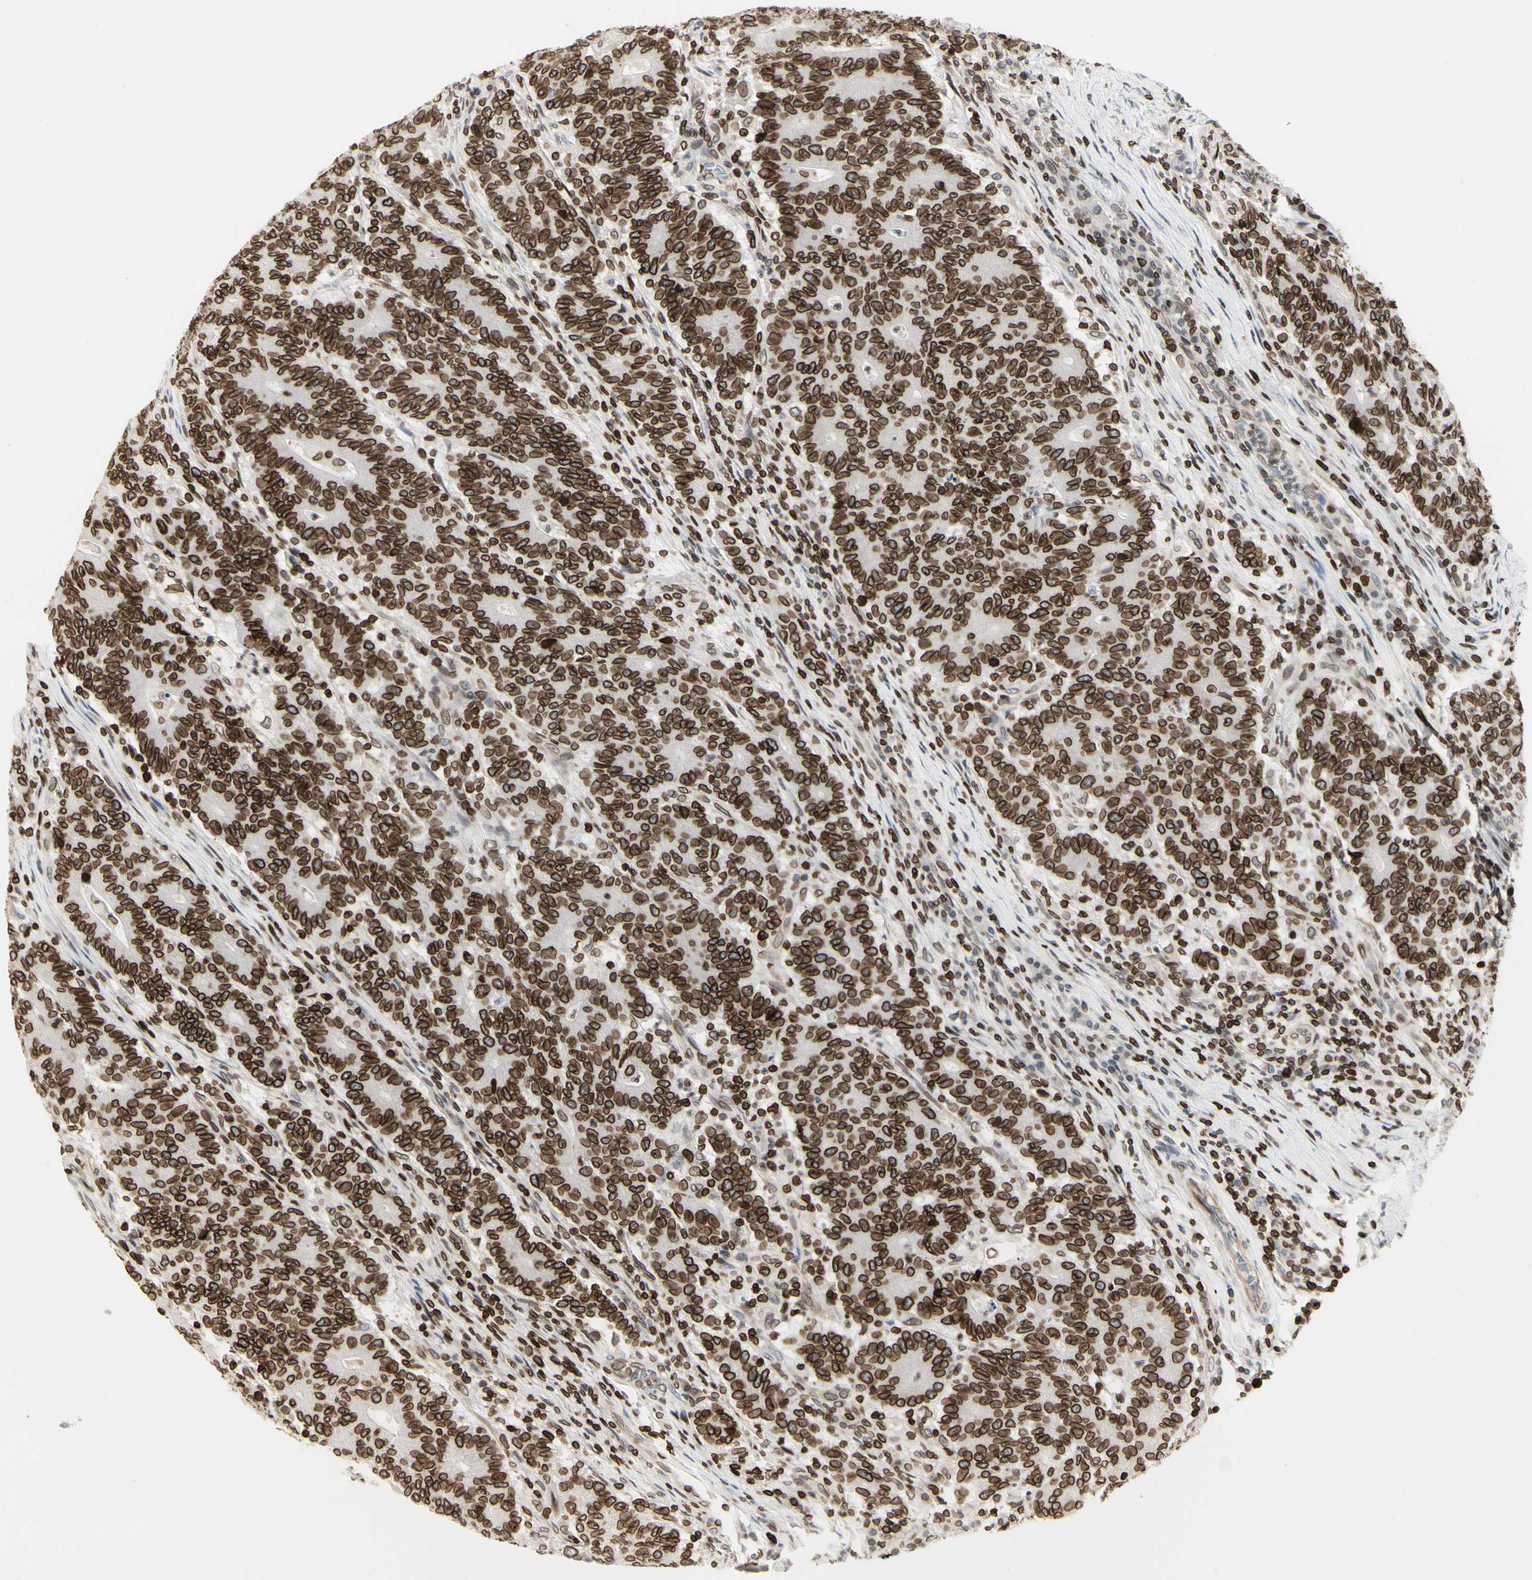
{"staining": {"intensity": "strong", "quantity": ">75%", "location": "cytoplasmic/membranous,nuclear"}, "tissue": "colorectal cancer", "cell_type": "Tumor cells", "image_type": "cancer", "snomed": [{"axis": "morphology", "description": "Normal tissue, NOS"}, {"axis": "morphology", "description": "Adenocarcinoma, NOS"}, {"axis": "topography", "description": "Colon"}], "caption": "IHC histopathology image of neoplastic tissue: human colorectal cancer stained using immunohistochemistry shows high levels of strong protein expression localized specifically in the cytoplasmic/membranous and nuclear of tumor cells, appearing as a cytoplasmic/membranous and nuclear brown color.", "gene": "TMPO", "patient": {"sex": "female", "age": 75}}